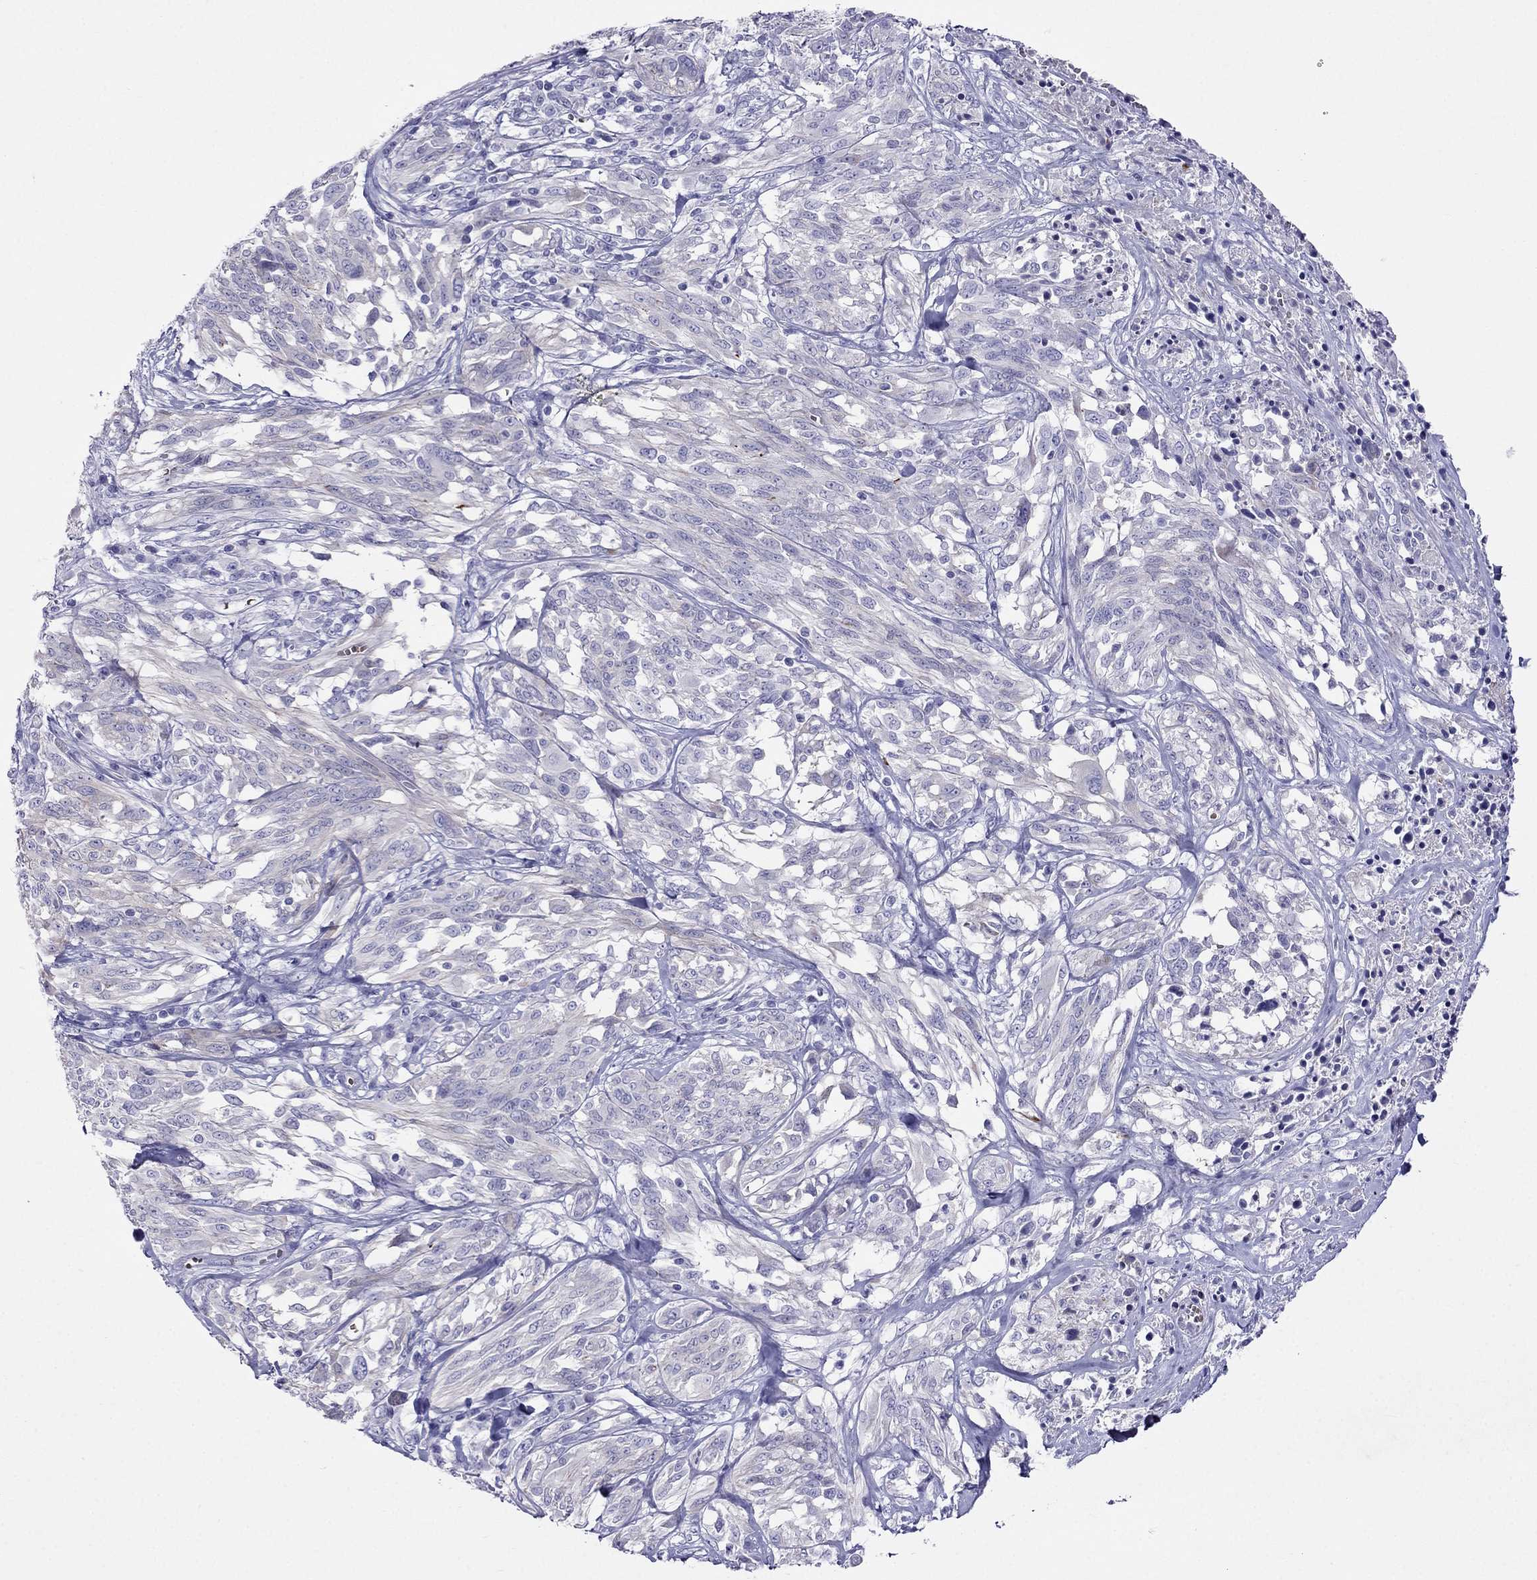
{"staining": {"intensity": "negative", "quantity": "none", "location": "none"}, "tissue": "melanoma", "cell_type": "Tumor cells", "image_type": "cancer", "snomed": [{"axis": "morphology", "description": "Malignant melanoma, NOS"}, {"axis": "topography", "description": "Skin"}], "caption": "The IHC image has no significant staining in tumor cells of melanoma tissue.", "gene": "TDRD1", "patient": {"sex": "female", "age": 91}}